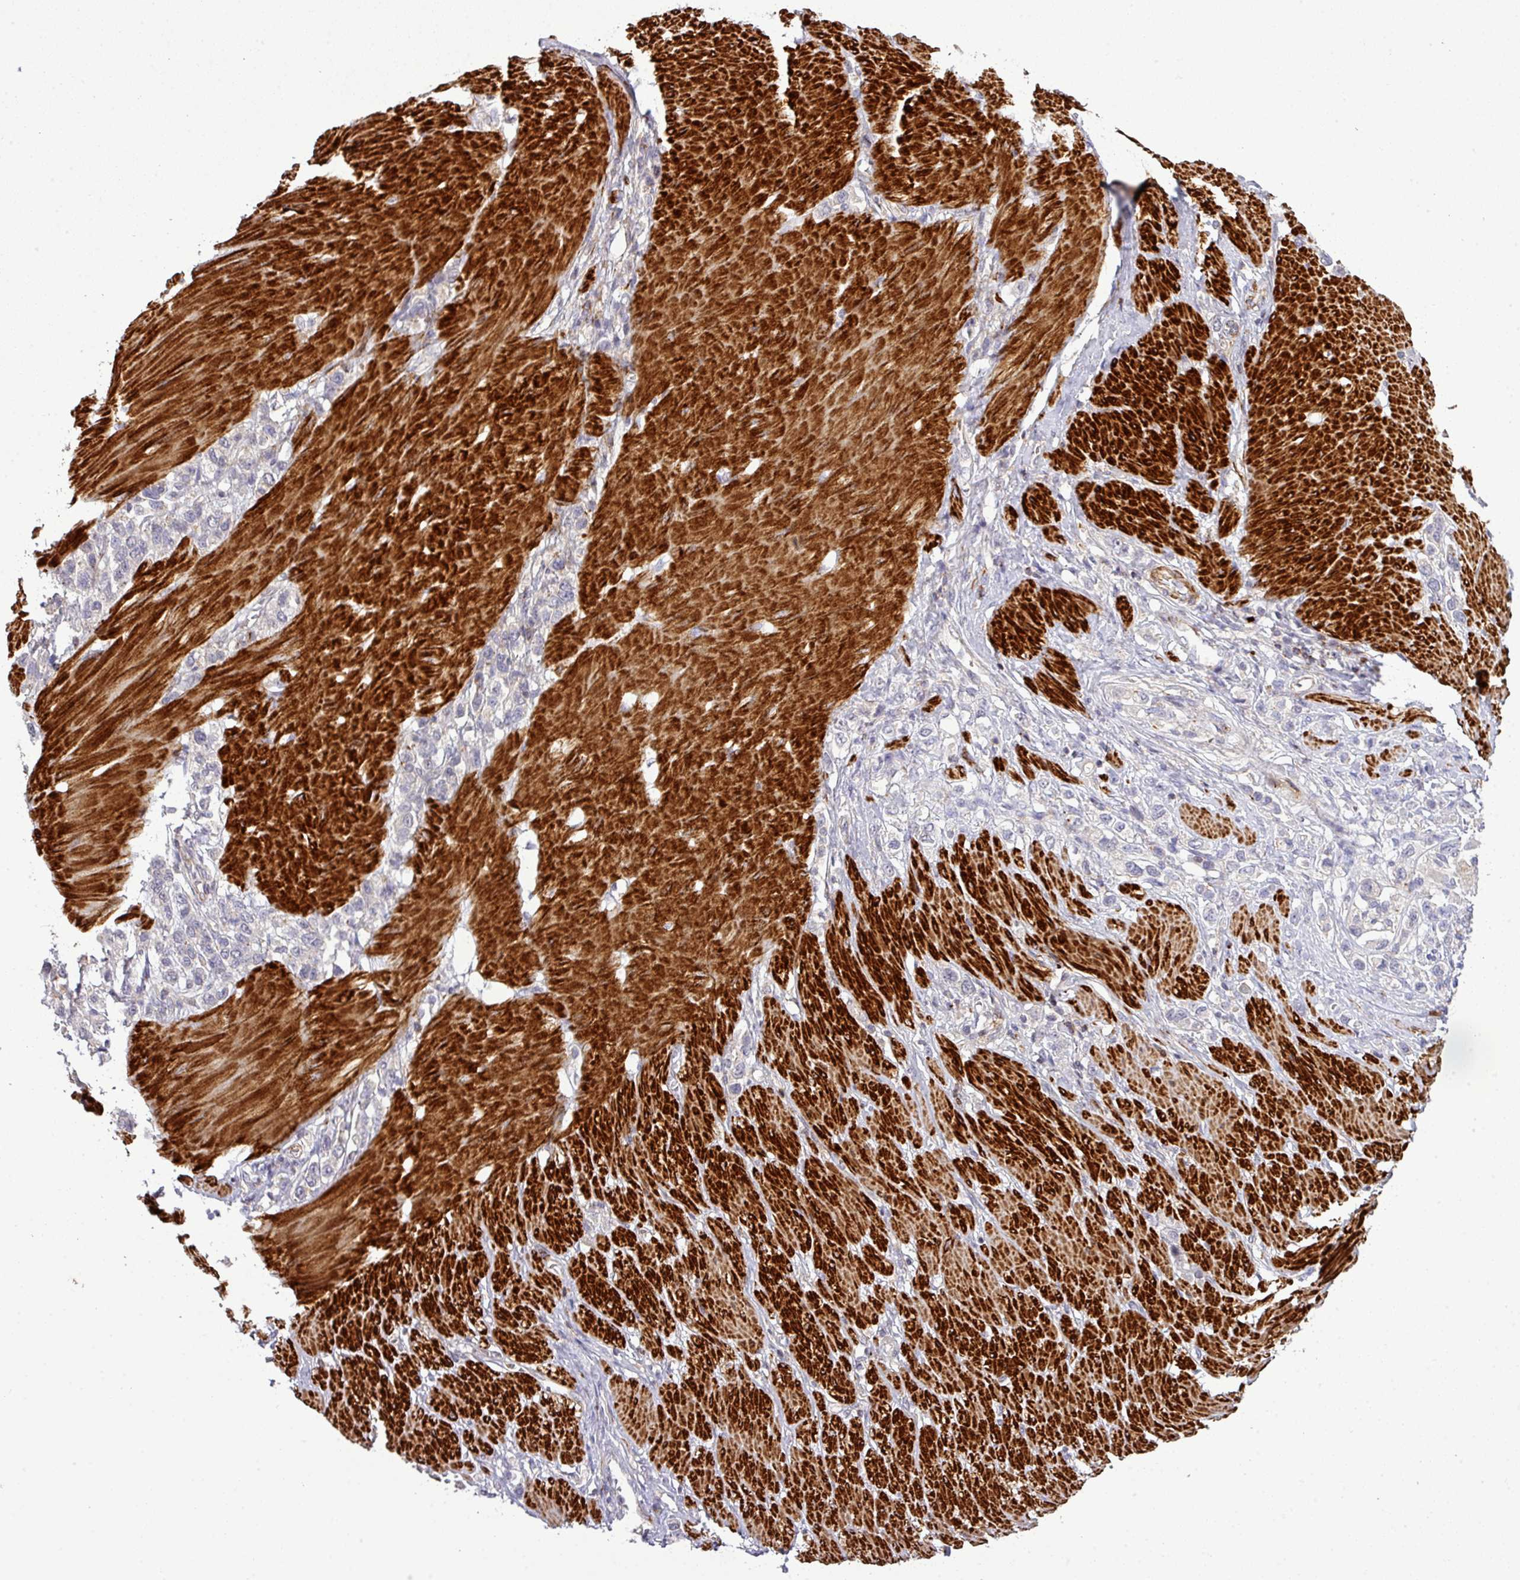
{"staining": {"intensity": "negative", "quantity": "none", "location": "none"}, "tissue": "stomach cancer", "cell_type": "Tumor cells", "image_type": "cancer", "snomed": [{"axis": "morphology", "description": "Normal tissue, NOS"}, {"axis": "morphology", "description": "Adenocarcinoma, NOS"}, {"axis": "topography", "description": "Stomach, upper"}, {"axis": "topography", "description": "Stomach"}], "caption": "DAB (3,3'-diaminobenzidine) immunohistochemical staining of human stomach cancer (adenocarcinoma) demonstrates no significant staining in tumor cells.", "gene": "TPRA1", "patient": {"sex": "female", "age": 65}}